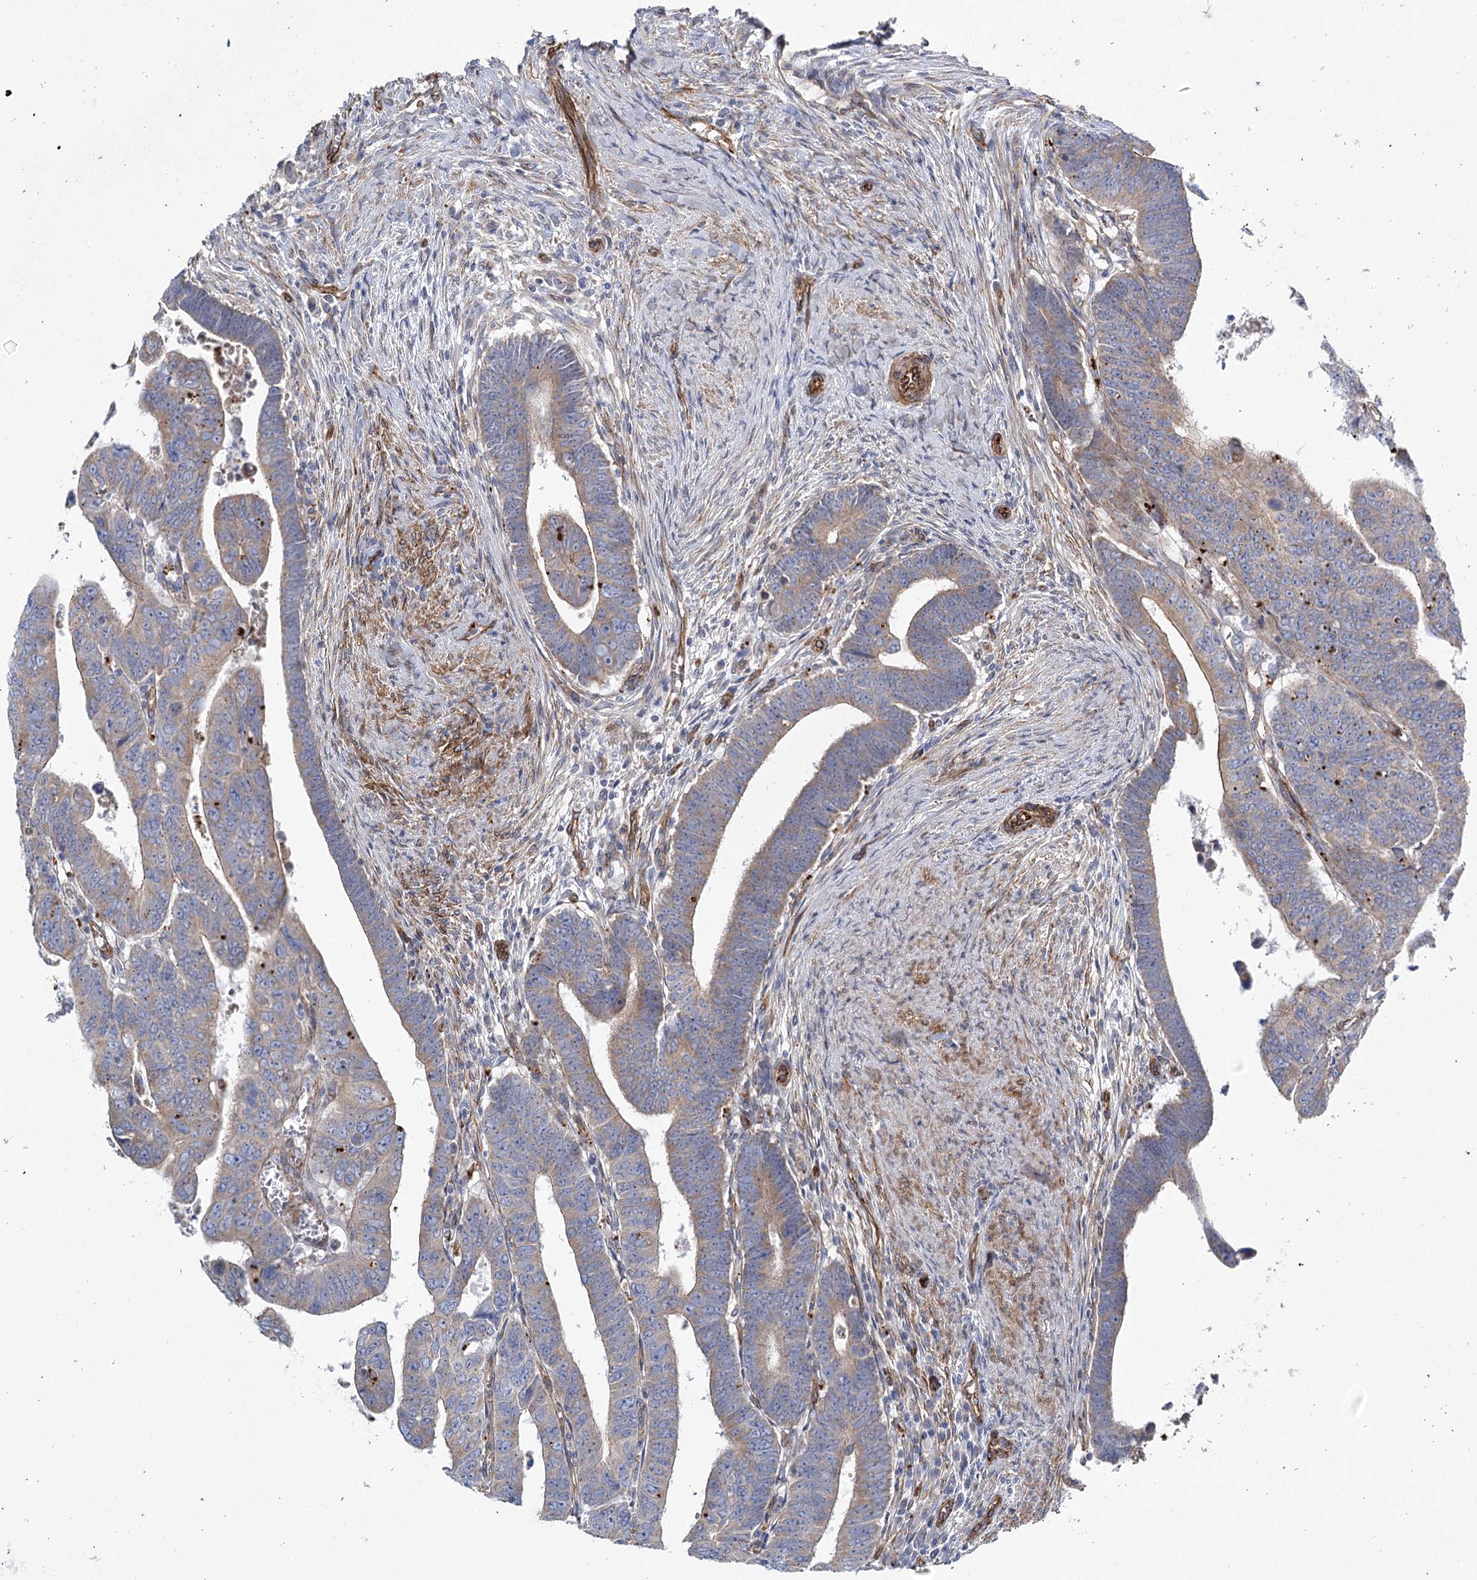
{"staining": {"intensity": "weak", "quantity": "25%-75%", "location": "cytoplasmic/membranous"}, "tissue": "colorectal cancer", "cell_type": "Tumor cells", "image_type": "cancer", "snomed": [{"axis": "morphology", "description": "Normal tissue, NOS"}, {"axis": "morphology", "description": "Adenocarcinoma, NOS"}, {"axis": "topography", "description": "Rectum"}], "caption": "IHC micrograph of human colorectal adenocarcinoma stained for a protein (brown), which shows low levels of weak cytoplasmic/membranous staining in about 25%-75% of tumor cells.", "gene": "TMEM164", "patient": {"sex": "female", "age": 65}}